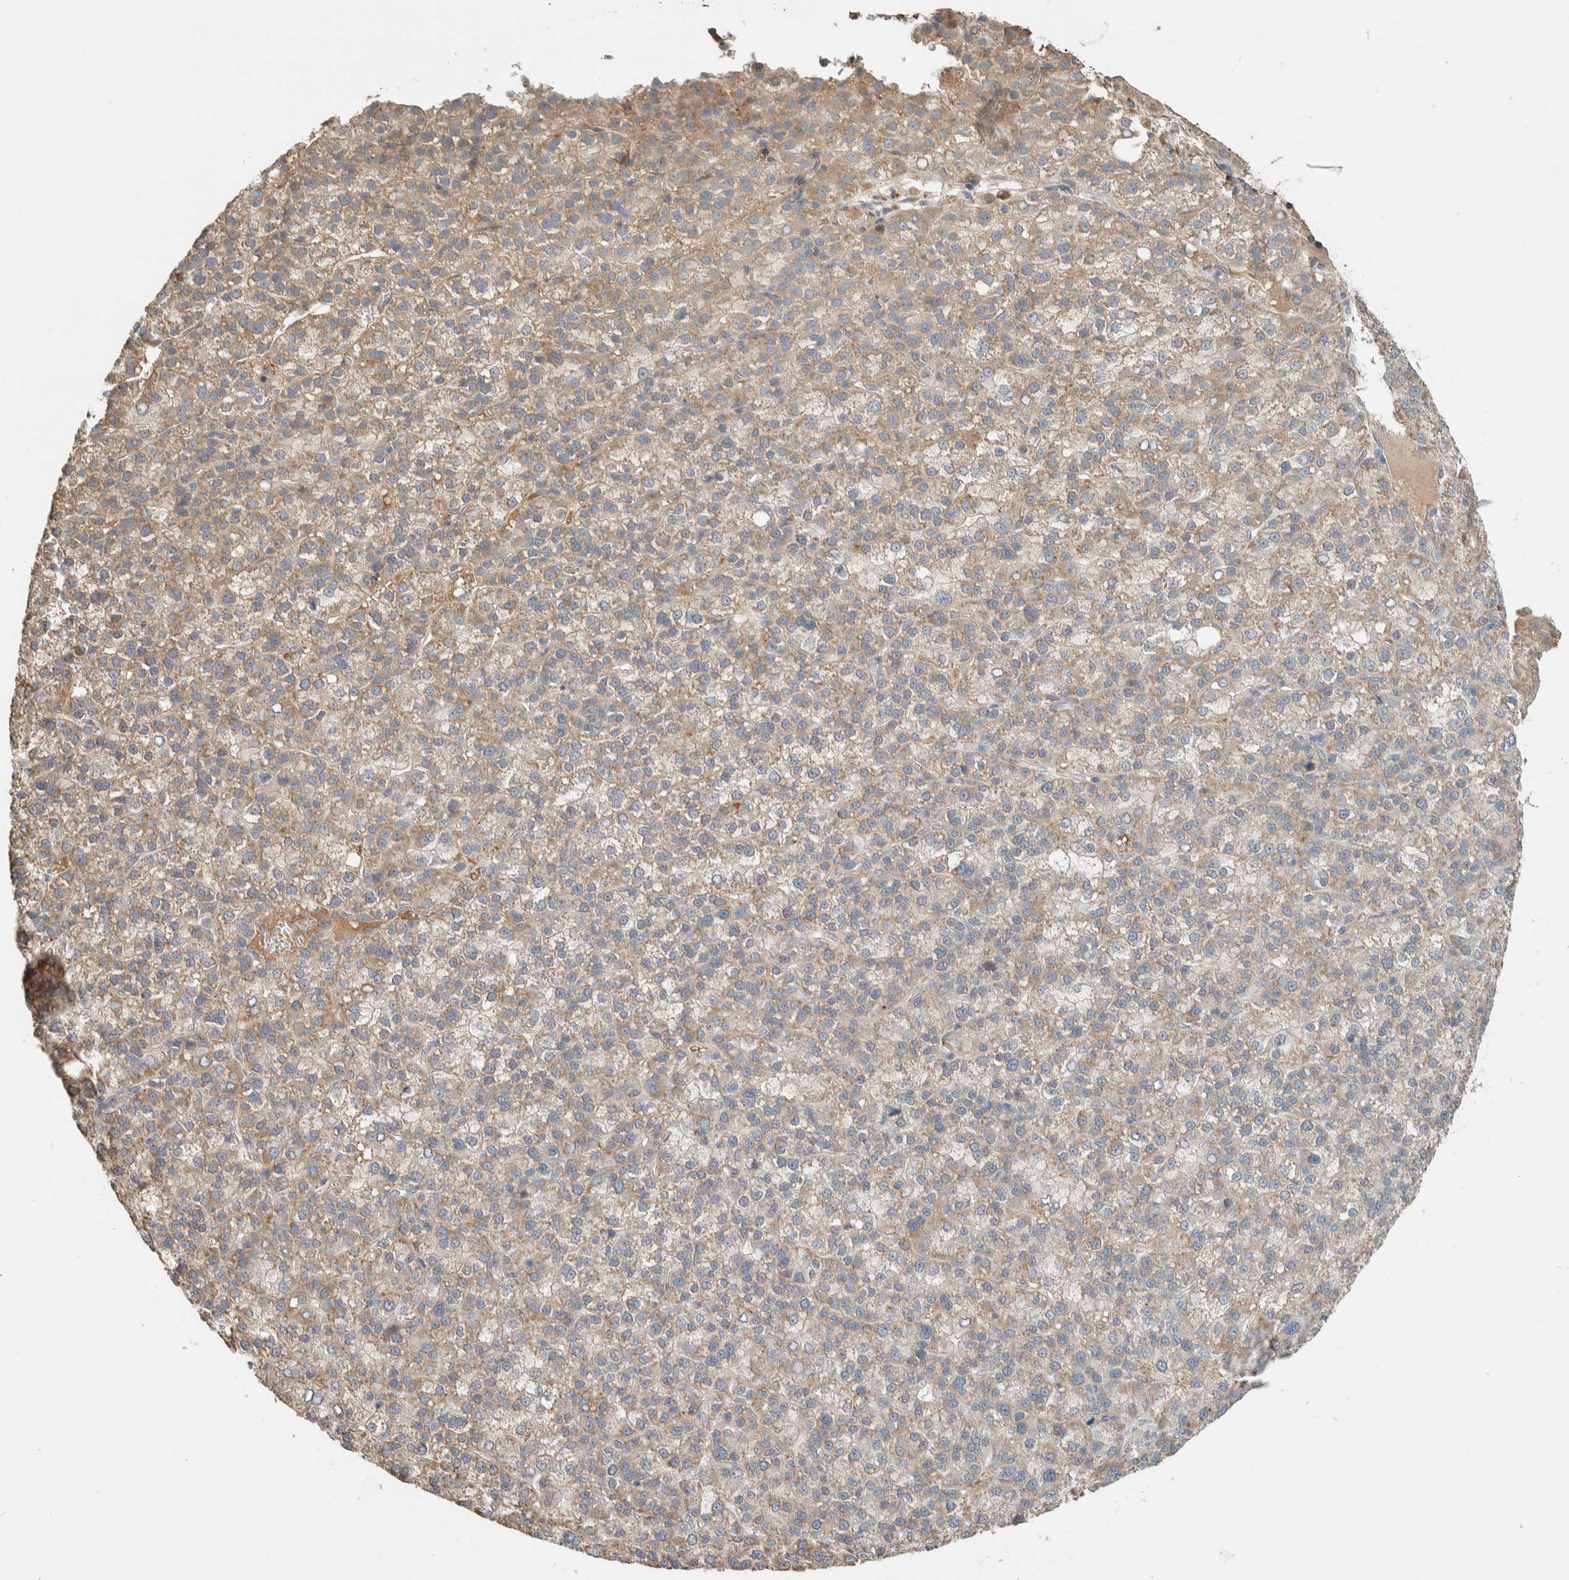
{"staining": {"intensity": "weak", "quantity": ">75%", "location": "cytoplasmic/membranous"}, "tissue": "liver cancer", "cell_type": "Tumor cells", "image_type": "cancer", "snomed": [{"axis": "morphology", "description": "Carcinoma, Hepatocellular, NOS"}, {"axis": "topography", "description": "Liver"}], "caption": "This histopathology image displays immunohistochemistry staining of liver cancer (hepatocellular carcinoma), with low weak cytoplasmic/membranous expression in about >75% of tumor cells.", "gene": "NBR1", "patient": {"sex": "female", "age": 58}}